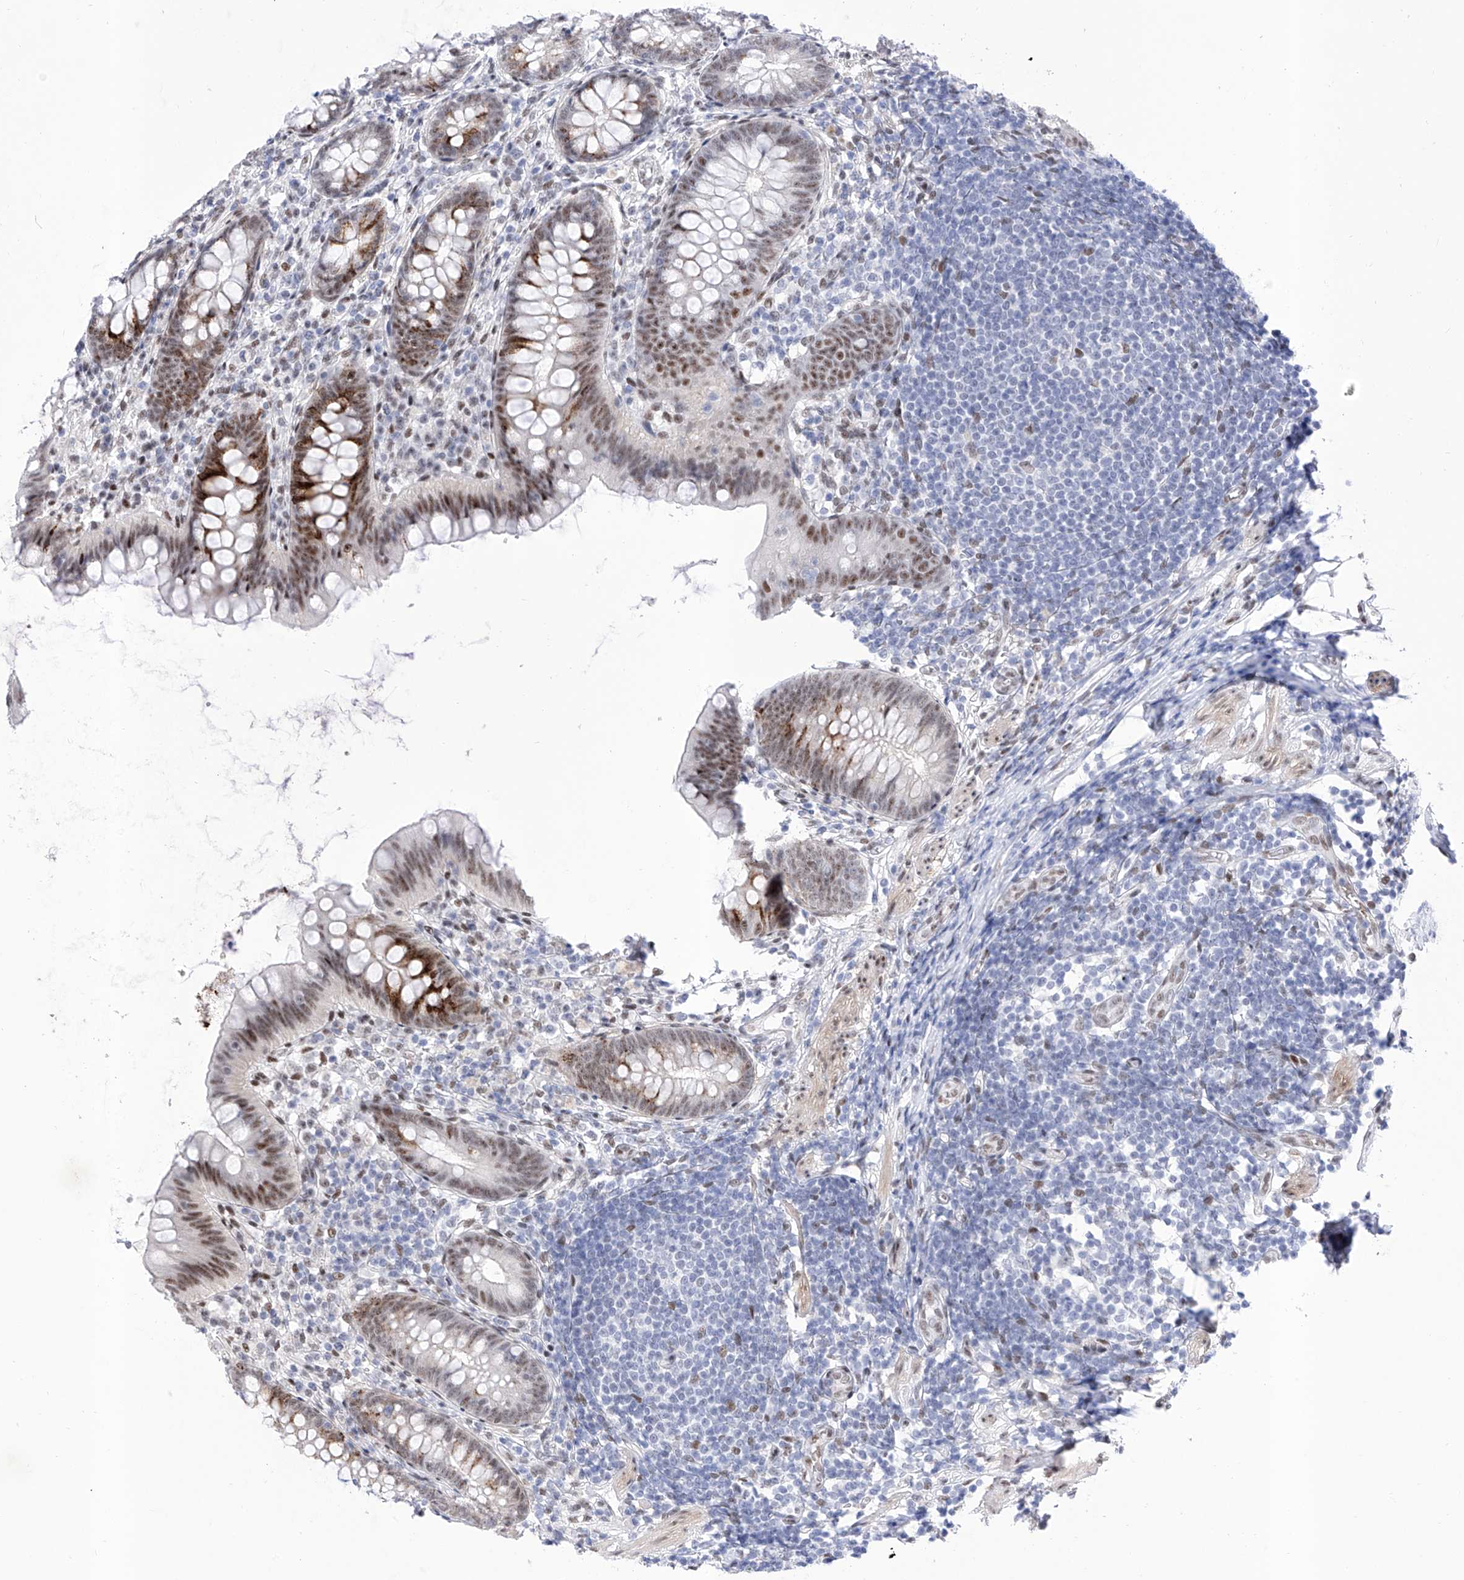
{"staining": {"intensity": "moderate", "quantity": "25%-75%", "location": "cytoplasmic/membranous,nuclear"}, "tissue": "appendix", "cell_type": "Glandular cells", "image_type": "normal", "snomed": [{"axis": "morphology", "description": "Normal tissue, NOS"}, {"axis": "topography", "description": "Appendix"}], "caption": "Immunohistochemical staining of normal appendix shows 25%-75% levels of moderate cytoplasmic/membranous,nuclear protein staining in approximately 25%-75% of glandular cells. (brown staining indicates protein expression, while blue staining denotes nuclei).", "gene": "ATN1", "patient": {"sex": "female", "age": 62}}